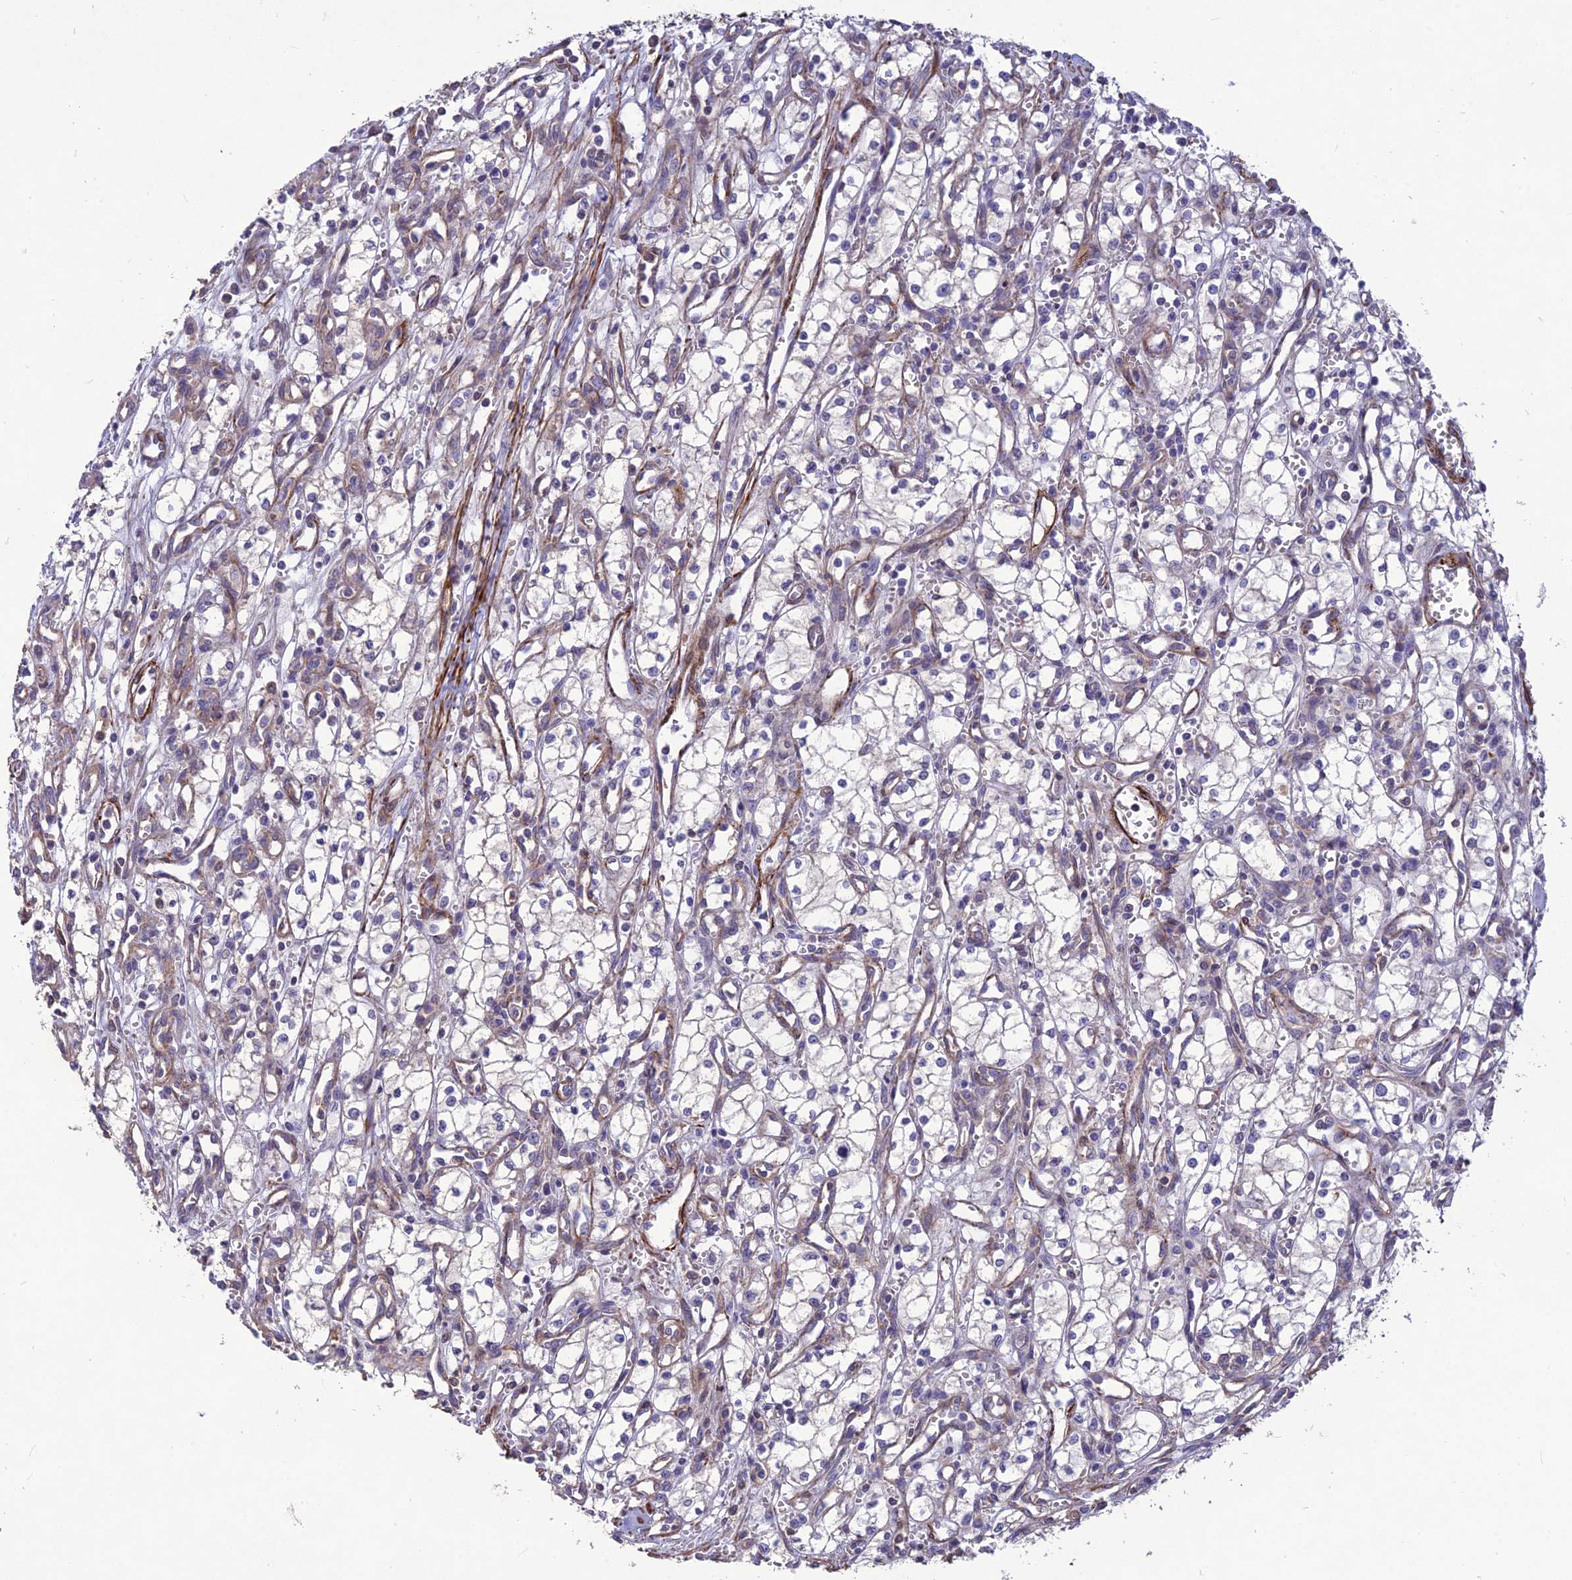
{"staining": {"intensity": "negative", "quantity": "none", "location": "none"}, "tissue": "renal cancer", "cell_type": "Tumor cells", "image_type": "cancer", "snomed": [{"axis": "morphology", "description": "Adenocarcinoma, NOS"}, {"axis": "topography", "description": "Kidney"}], "caption": "The micrograph displays no staining of tumor cells in renal cancer.", "gene": "CLUH", "patient": {"sex": "male", "age": 59}}